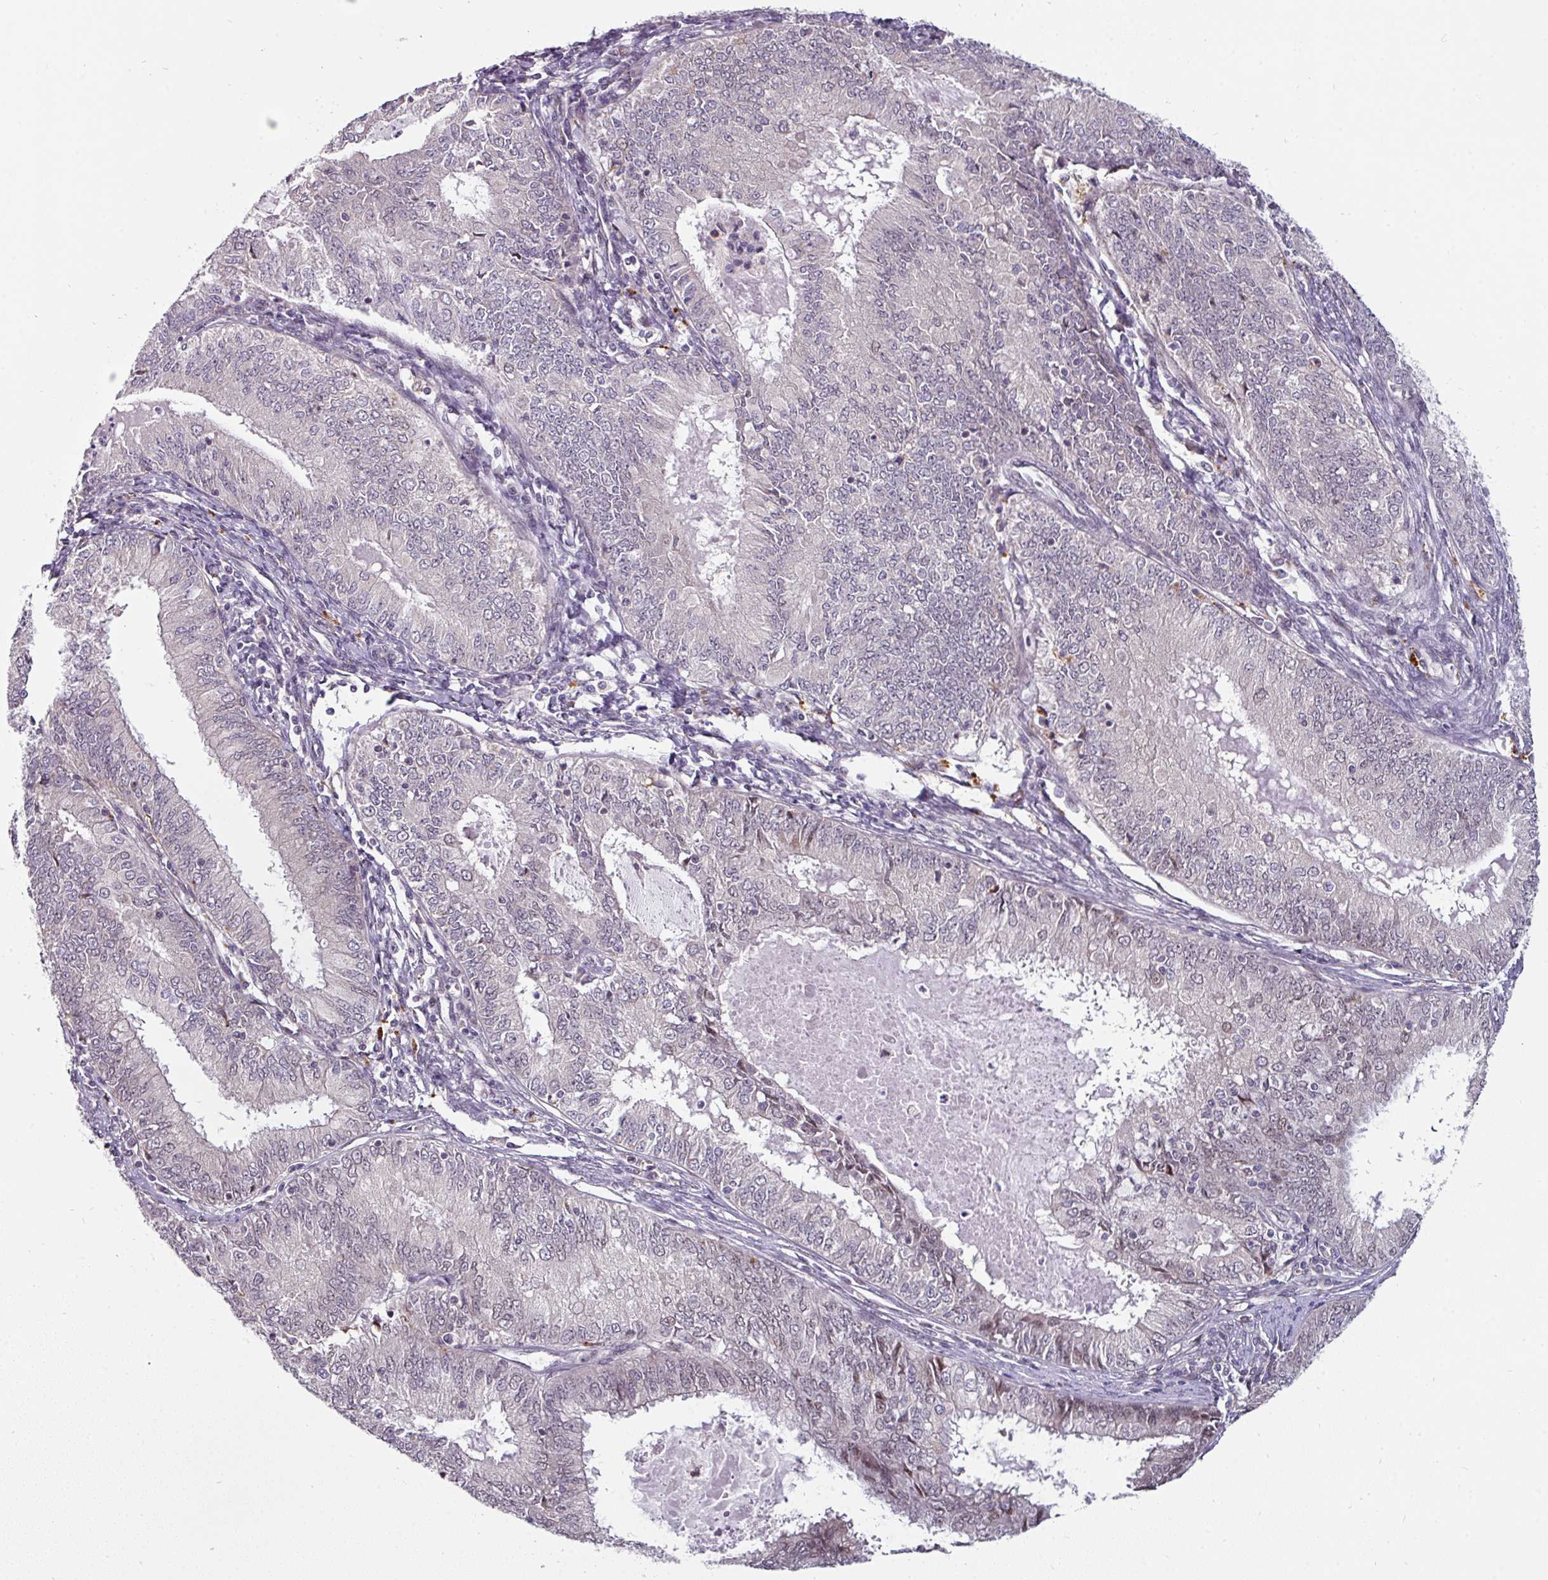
{"staining": {"intensity": "negative", "quantity": "none", "location": "none"}, "tissue": "endometrial cancer", "cell_type": "Tumor cells", "image_type": "cancer", "snomed": [{"axis": "morphology", "description": "Adenocarcinoma, NOS"}, {"axis": "topography", "description": "Endometrium"}], "caption": "Endometrial cancer (adenocarcinoma) stained for a protein using immunohistochemistry shows no expression tumor cells.", "gene": "SWSAP1", "patient": {"sex": "female", "age": 57}}